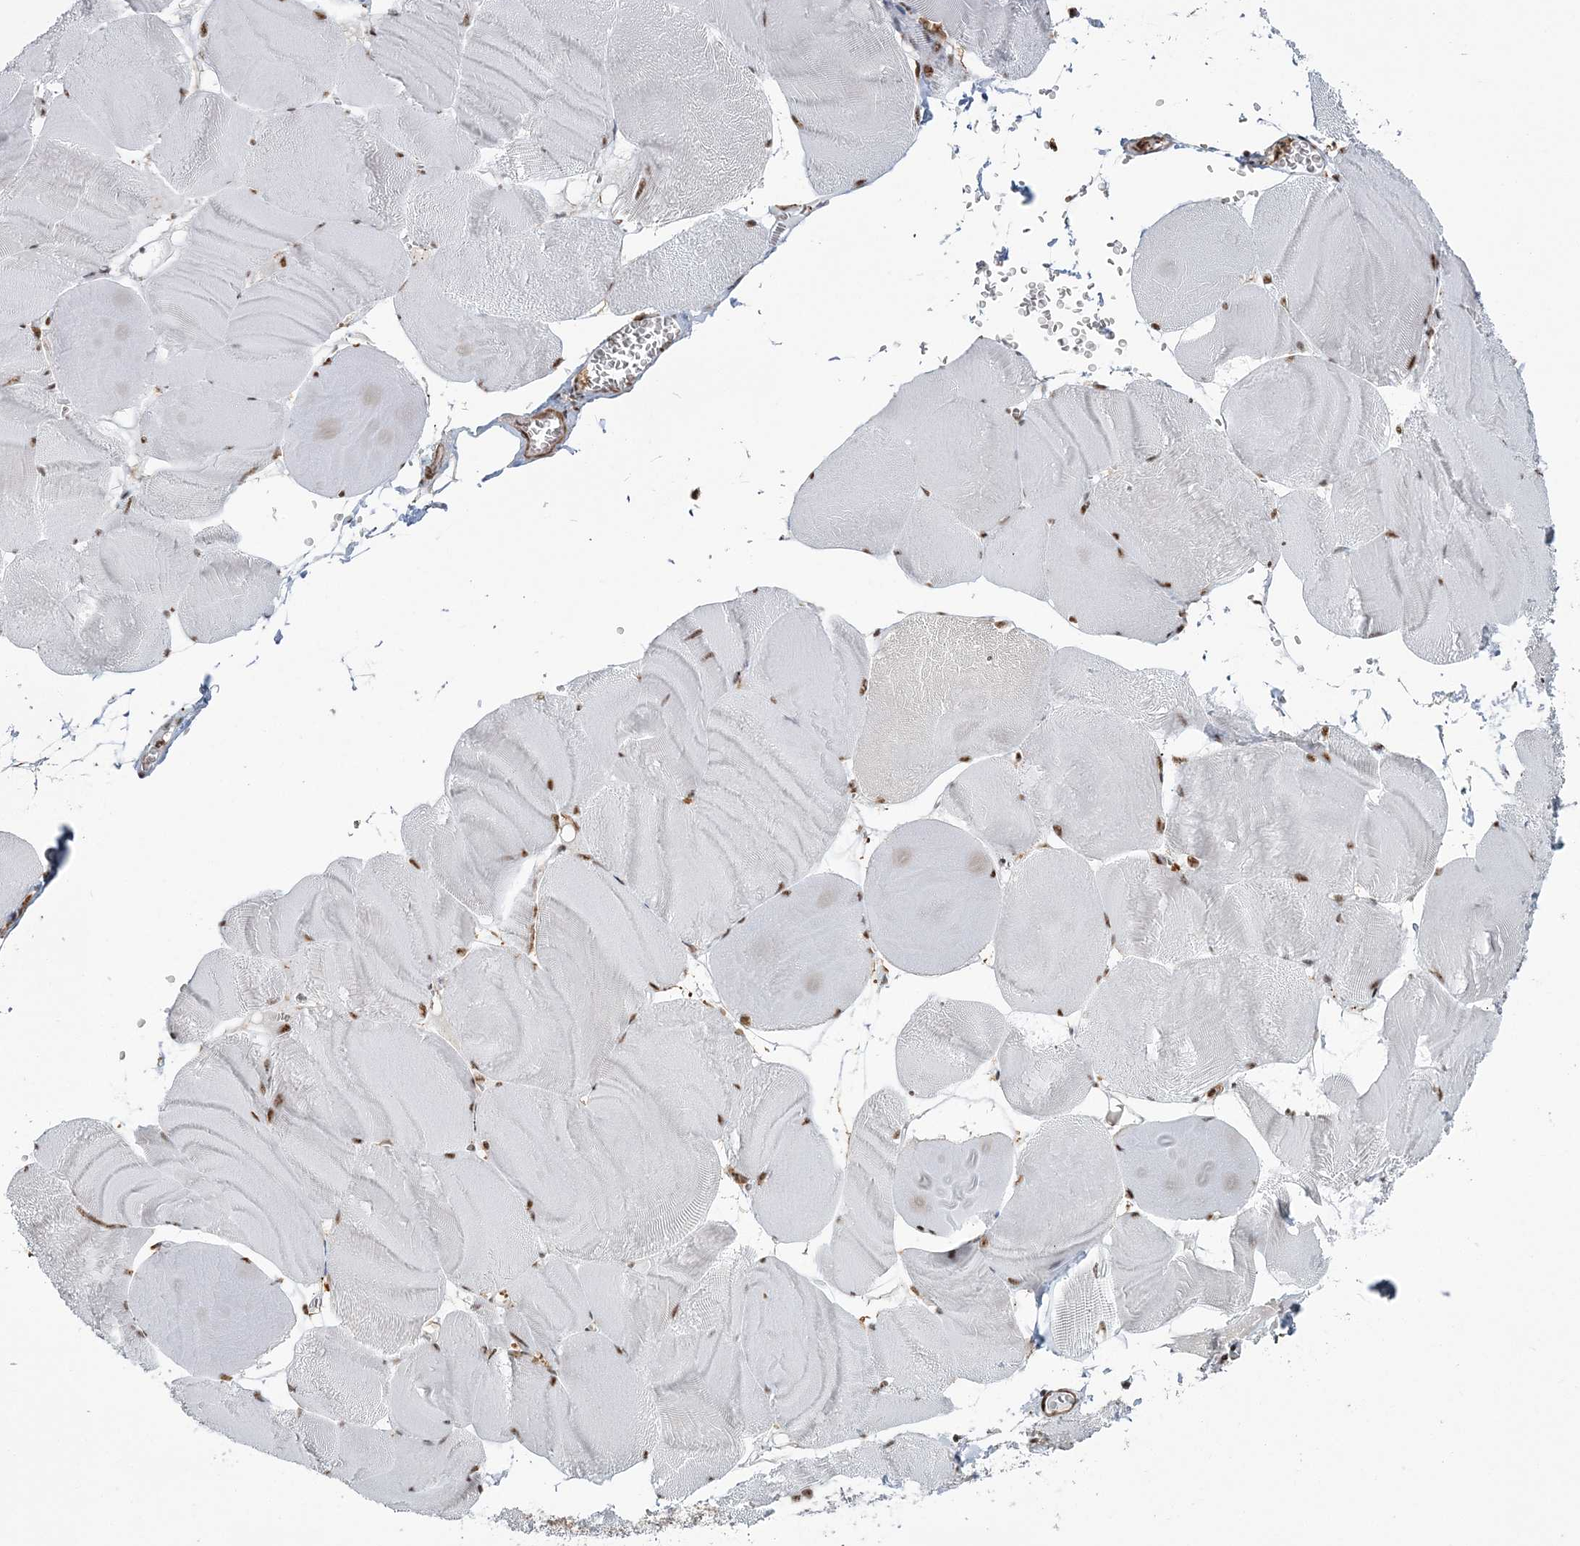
{"staining": {"intensity": "moderate", "quantity": ">75%", "location": "nuclear"}, "tissue": "skeletal muscle", "cell_type": "Myocytes", "image_type": "normal", "snomed": [{"axis": "morphology", "description": "Normal tissue, NOS"}, {"axis": "morphology", "description": "Basal cell carcinoma"}, {"axis": "topography", "description": "Skeletal muscle"}], "caption": "Immunohistochemistry staining of unremarkable skeletal muscle, which exhibits medium levels of moderate nuclear staining in approximately >75% of myocytes indicating moderate nuclear protein expression. The staining was performed using DAB (3,3'-diaminobenzidine) (brown) for protein detection and nuclei were counterstained in hematoxylin (blue).", "gene": "DDX46", "patient": {"sex": "female", "age": 64}}